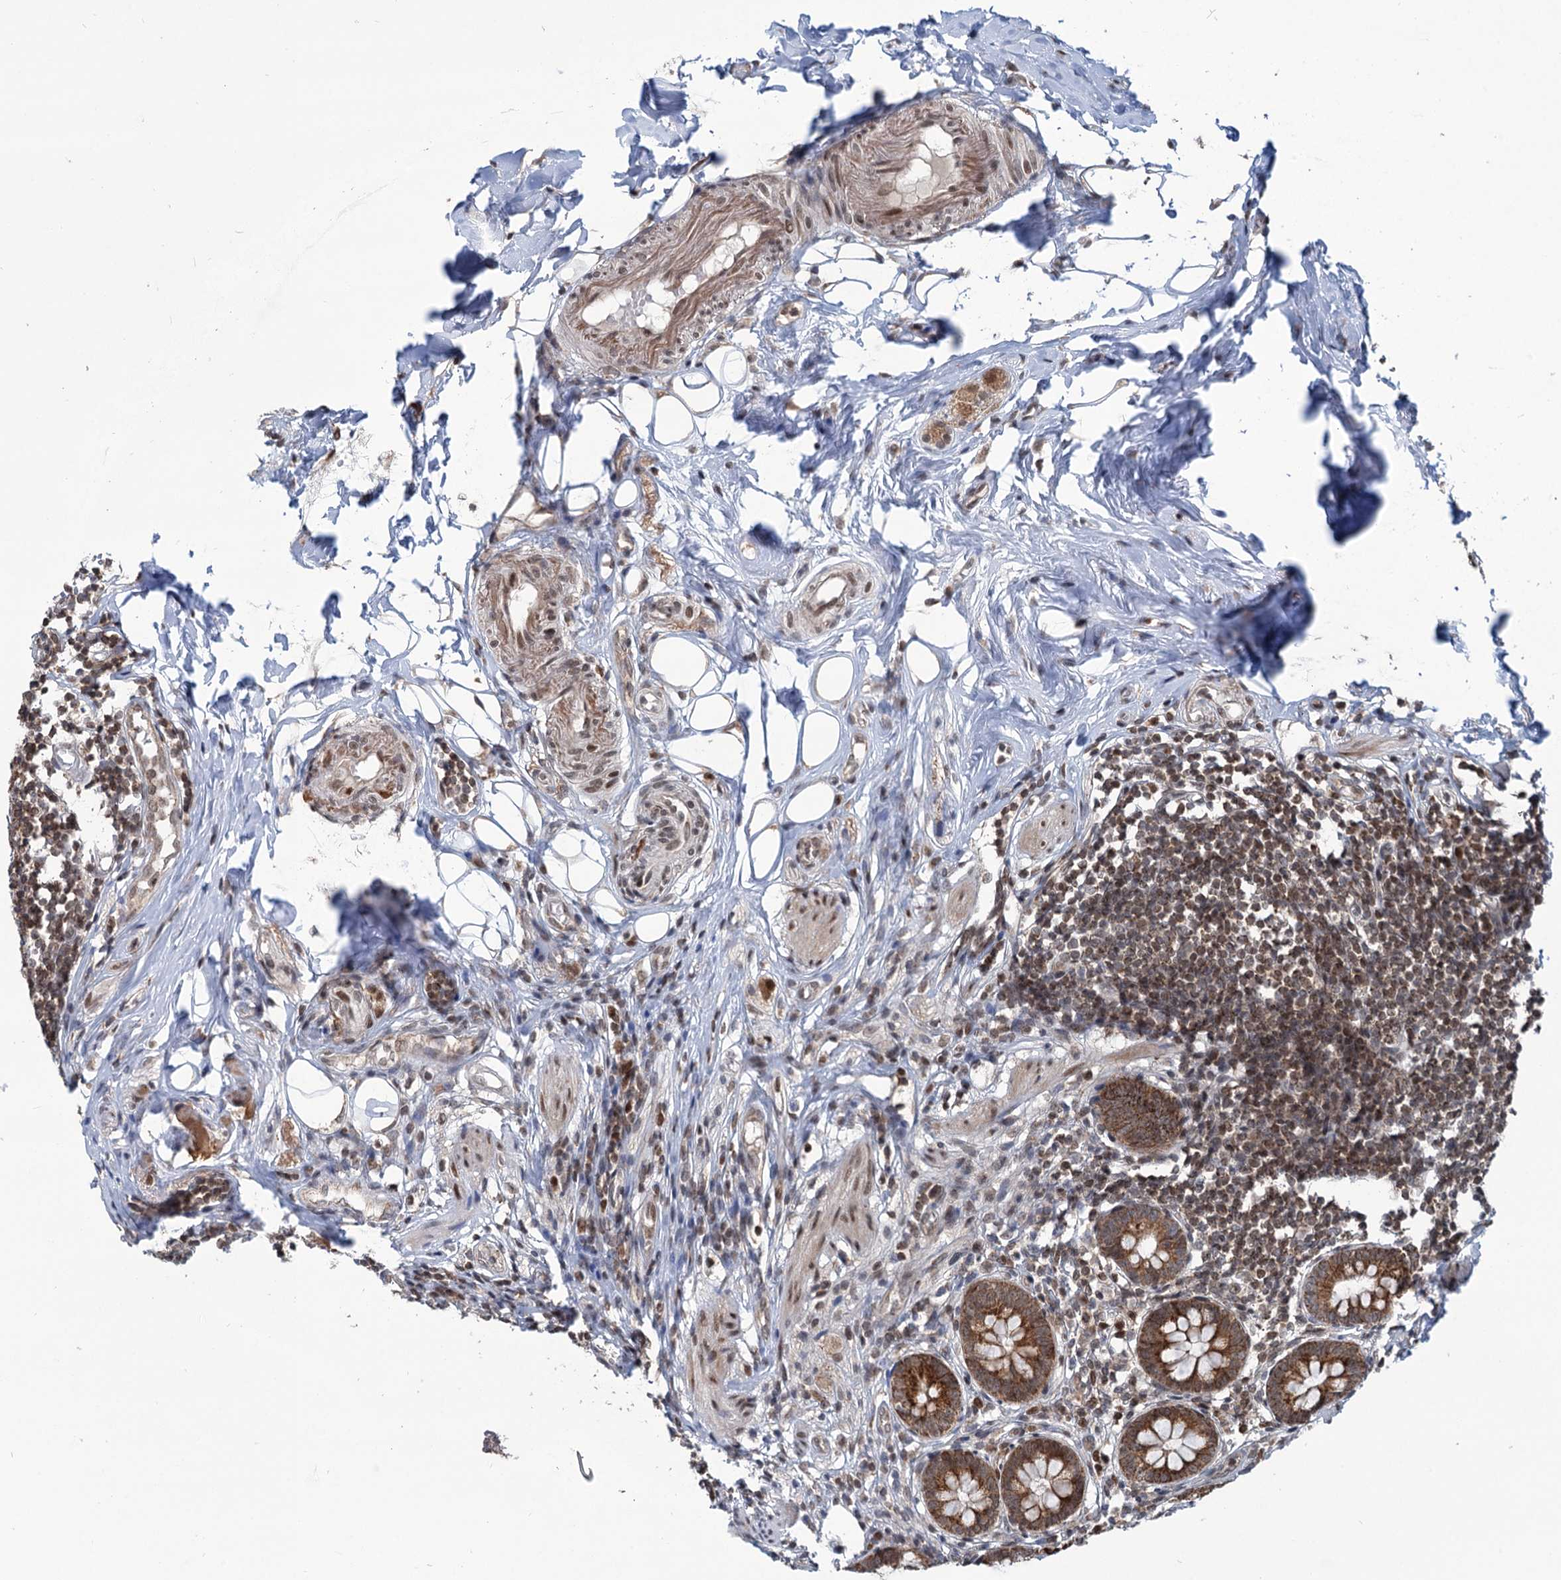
{"staining": {"intensity": "moderate", "quantity": ">75%", "location": "cytoplasmic/membranous"}, "tissue": "appendix", "cell_type": "Glandular cells", "image_type": "normal", "snomed": [{"axis": "morphology", "description": "Normal tissue, NOS"}, {"axis": "topography", "description": "Appendix"}], "caption": "About >75% of glandular cells in benign human appendix show moderate cytoplasmic/membranous protein staining as visualized by brown immunohistochemical staining.", "gene": "PHC3", "patient": {"sex": "female", "age": 62}}